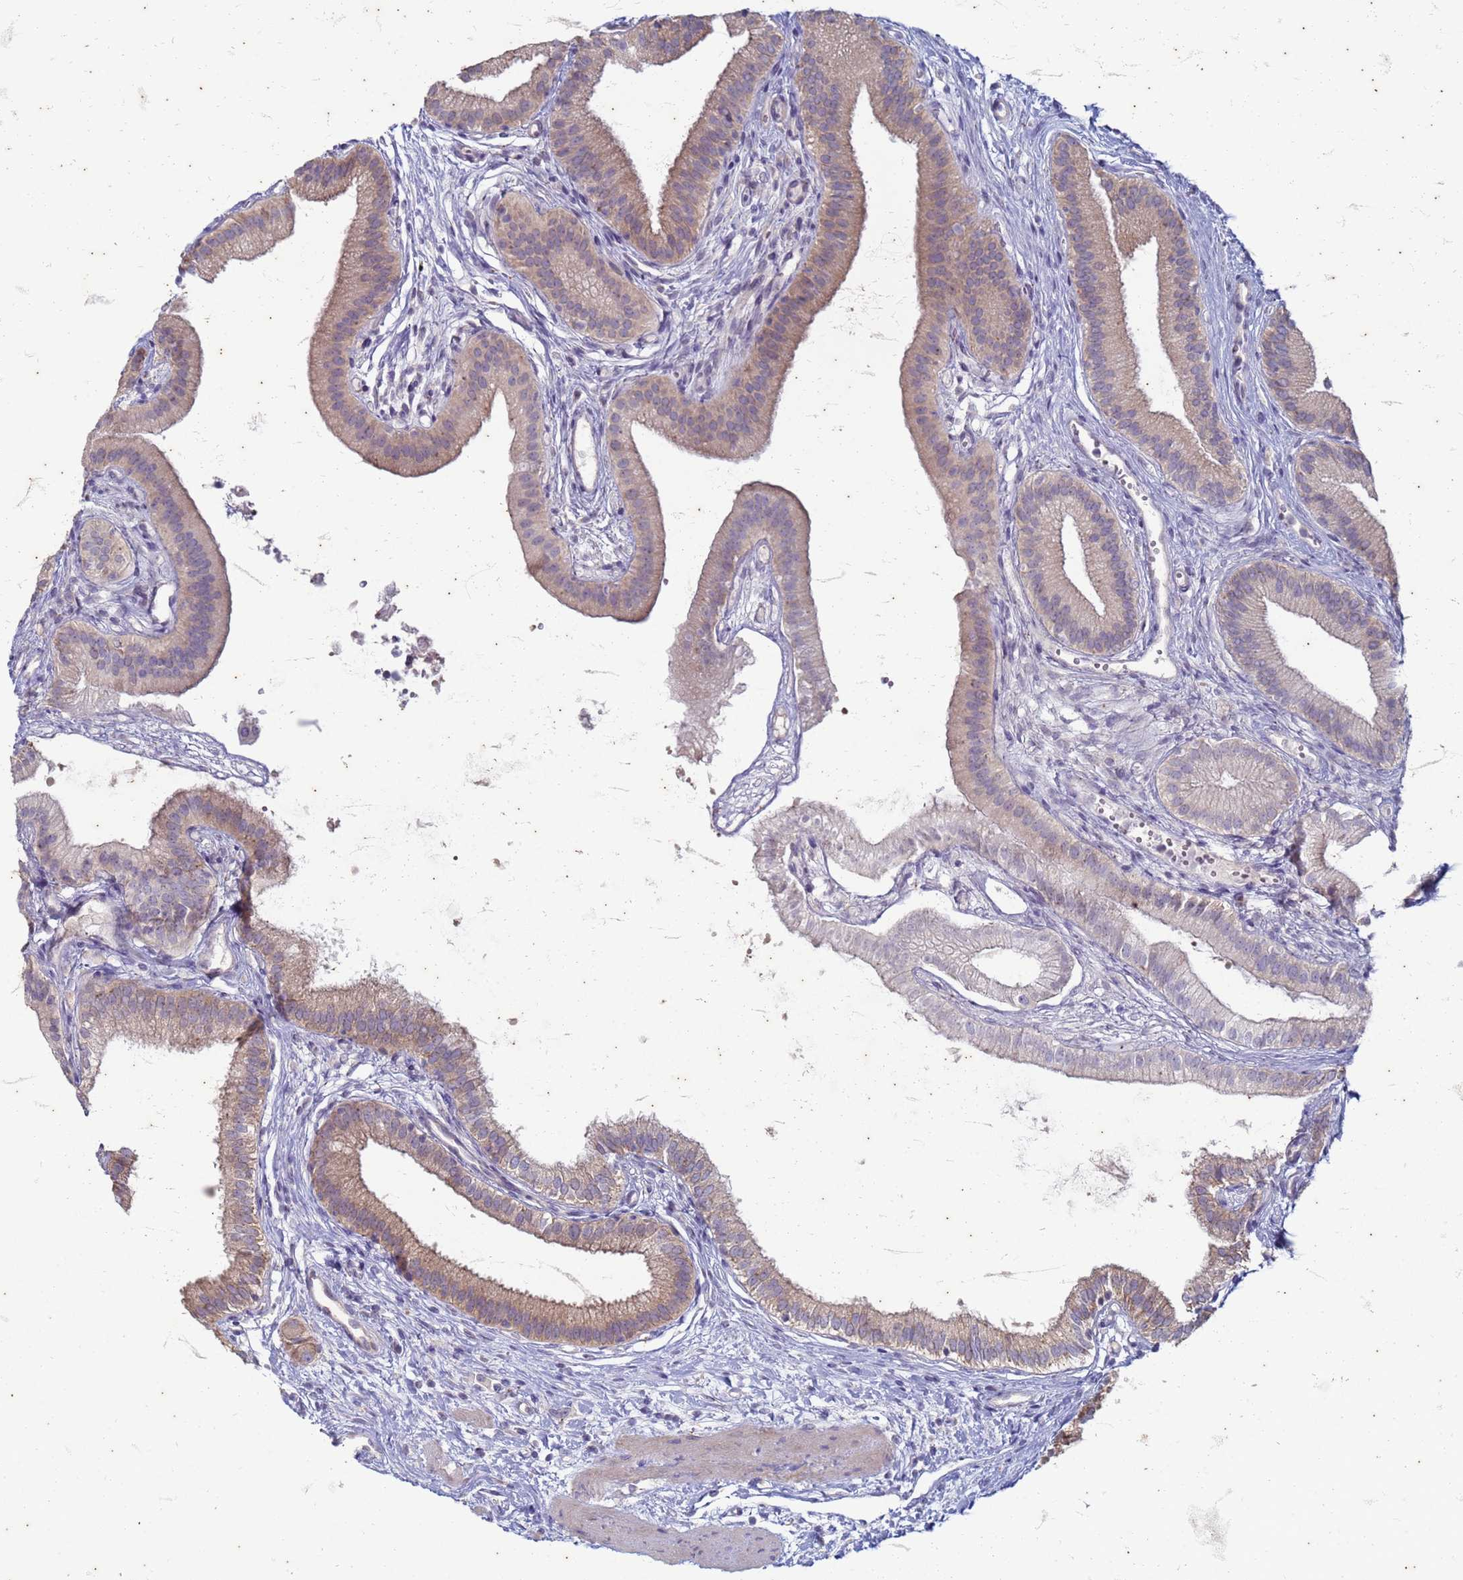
{"staining": {"intensity": "moderate", "quantity": "25%-75%", "location": "cytoplasmic/membranous"}, "tissue": "gallbladder", "cell_type": "Glandular cells", "image_type": "normal", "snomed": [{"axis": "morphology", "description": "Normal tissue, NOS"}, {"axis": "topography", "description": "Gallbladder"}], "caption": "Immunohistochemistry of unremarkable gallbladder shows medium levels of moderate cytoplasmic/membranous staining in approximately 25%-75% of glandular cells. (DAB (3,3'-diaminobenzidine) = brown stain, brightfield microscopy at high magnification).", "gene": "SUCO", "patient": {"sex": "female", "age": 54}}